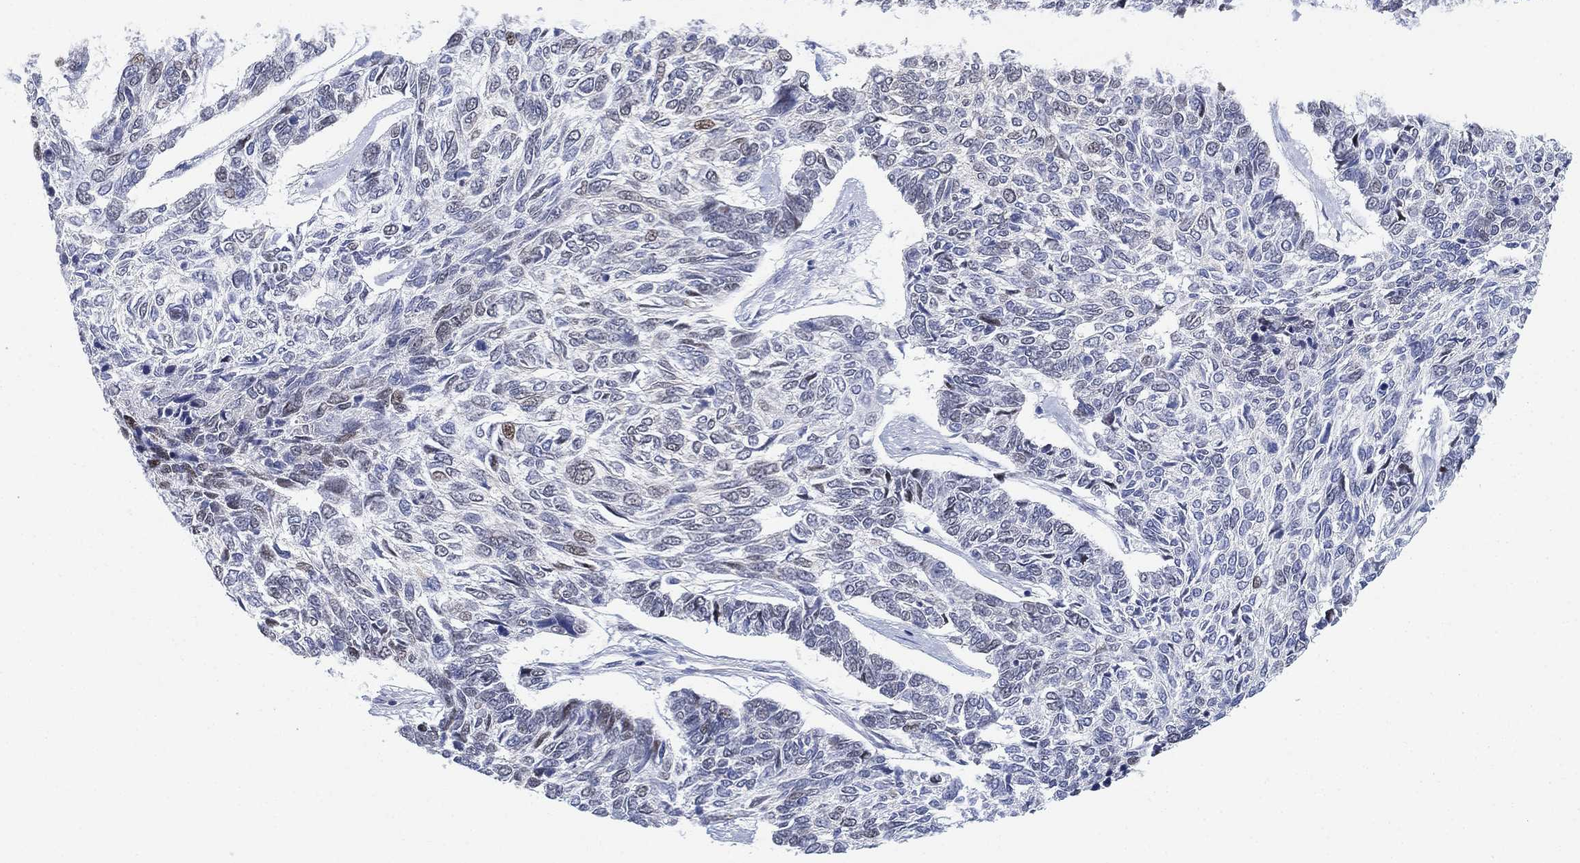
{"staining": {"intensity": "weak", "quantity": "<25%", "location": "nuclear"}, "tissue": "skin cancer", "cell_type": "Tumor cells", "image_type": "cancer", "snomed": [{"axis": "morphology", "description": "Basal cell carcinoma"}, {"axis": "topography", "description": "Skin"}], "caption": "This is an IHC histopathology image of human skin cancer (basal cell carcinoma). There is no staining in tumor cells.", "gene": "GCNA", "patient": {"sex": "female", "age": 65}}